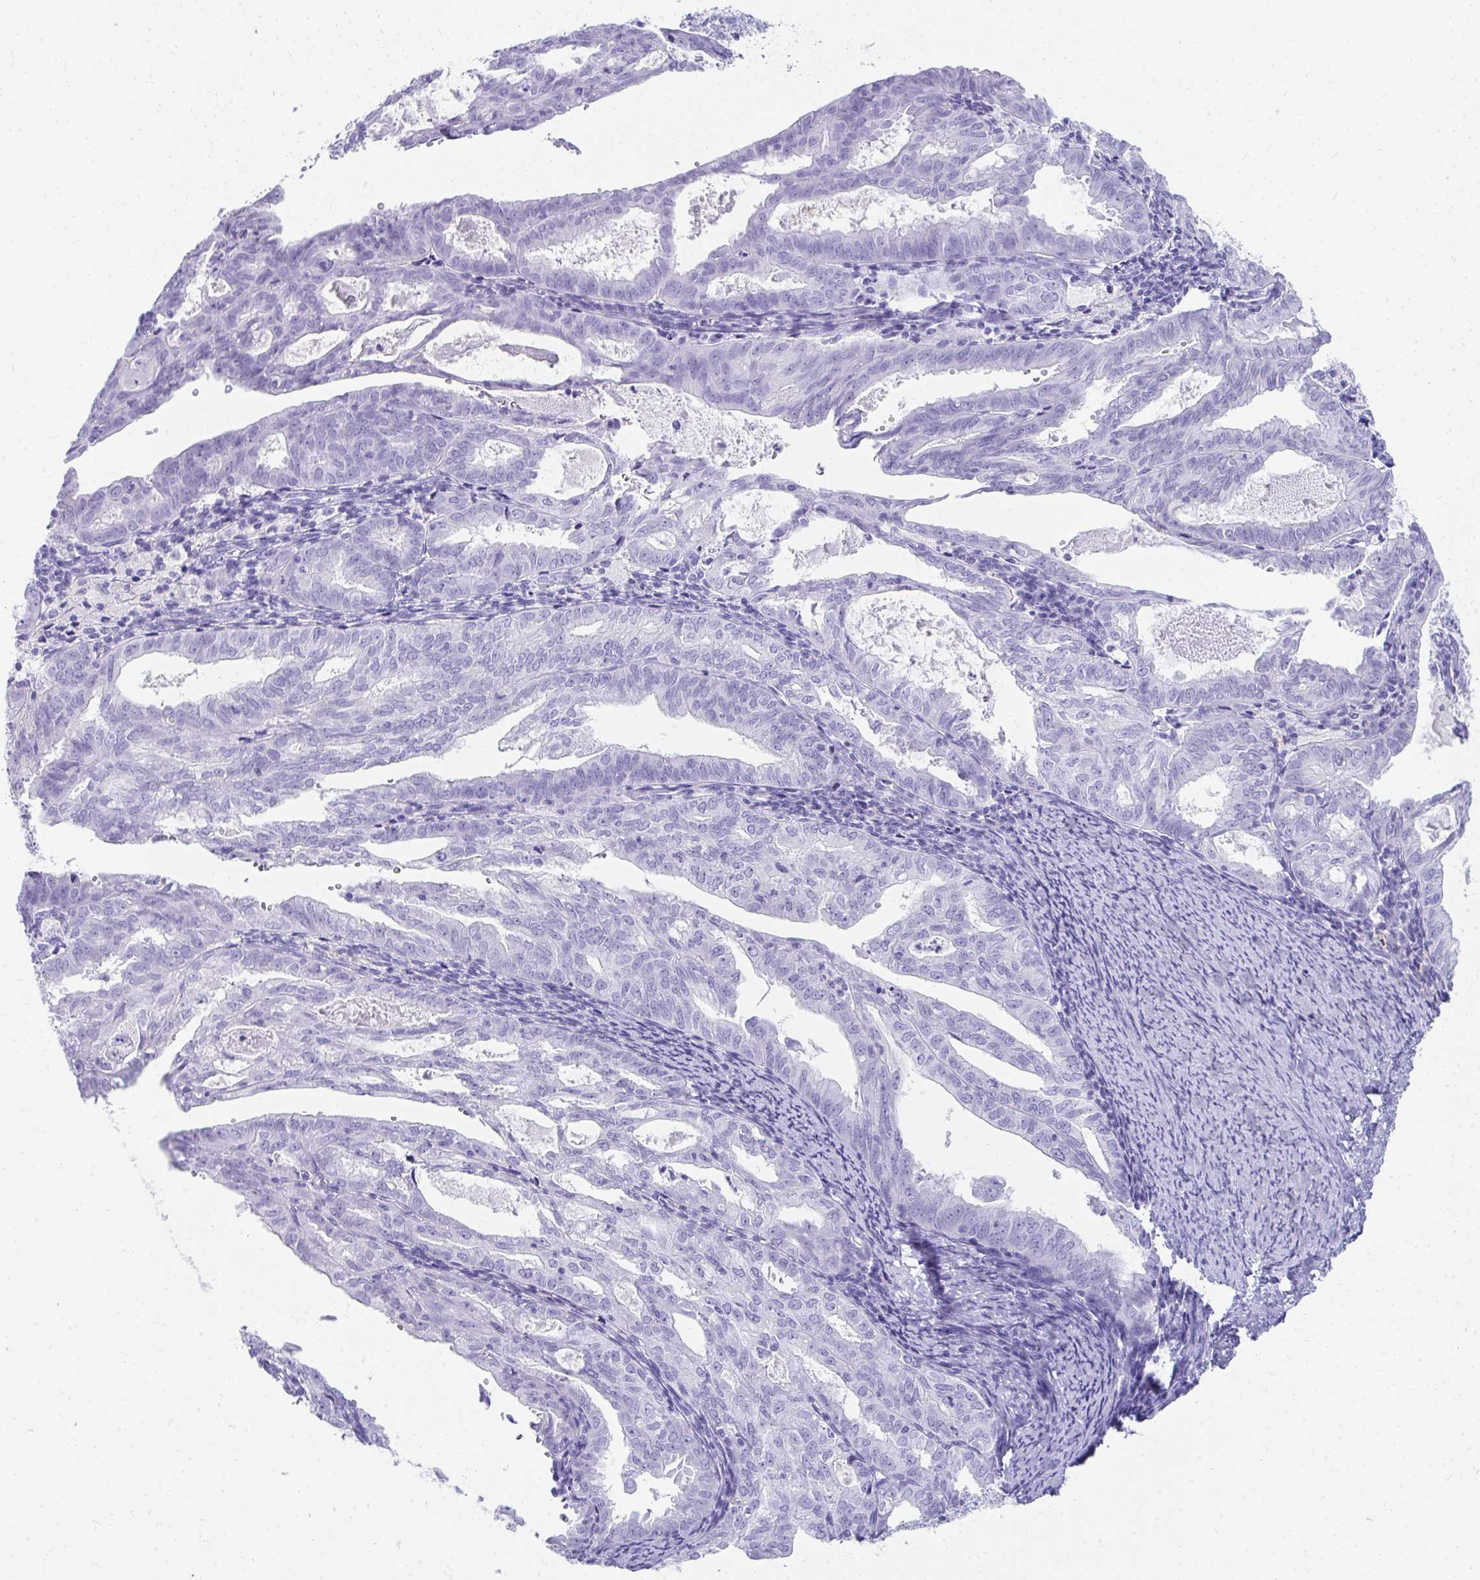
{"staining": {"intensity": "negative", "quantity": "none", "location": "none"}, "tissue": "endometrial cancer", "cell_type": "Tumor cells", "image_type": "cancer", "snomed": [{"axis": "morphology", "description": "Adenocarcinoma, NOS"}, {"axis": "topography", "description": "Endometrium"}], "caption": "Immunohistochemistry image of neoplastic tissue: endometrial cancer stained with DAB (3,3'-diaminobenzidine) reveals no significant protein staining in tumor cells. (DAB IHC with hematoxylin counter stain).", "gene": "SEC14L3", "patient": {"sex": "female", "age": 70}}